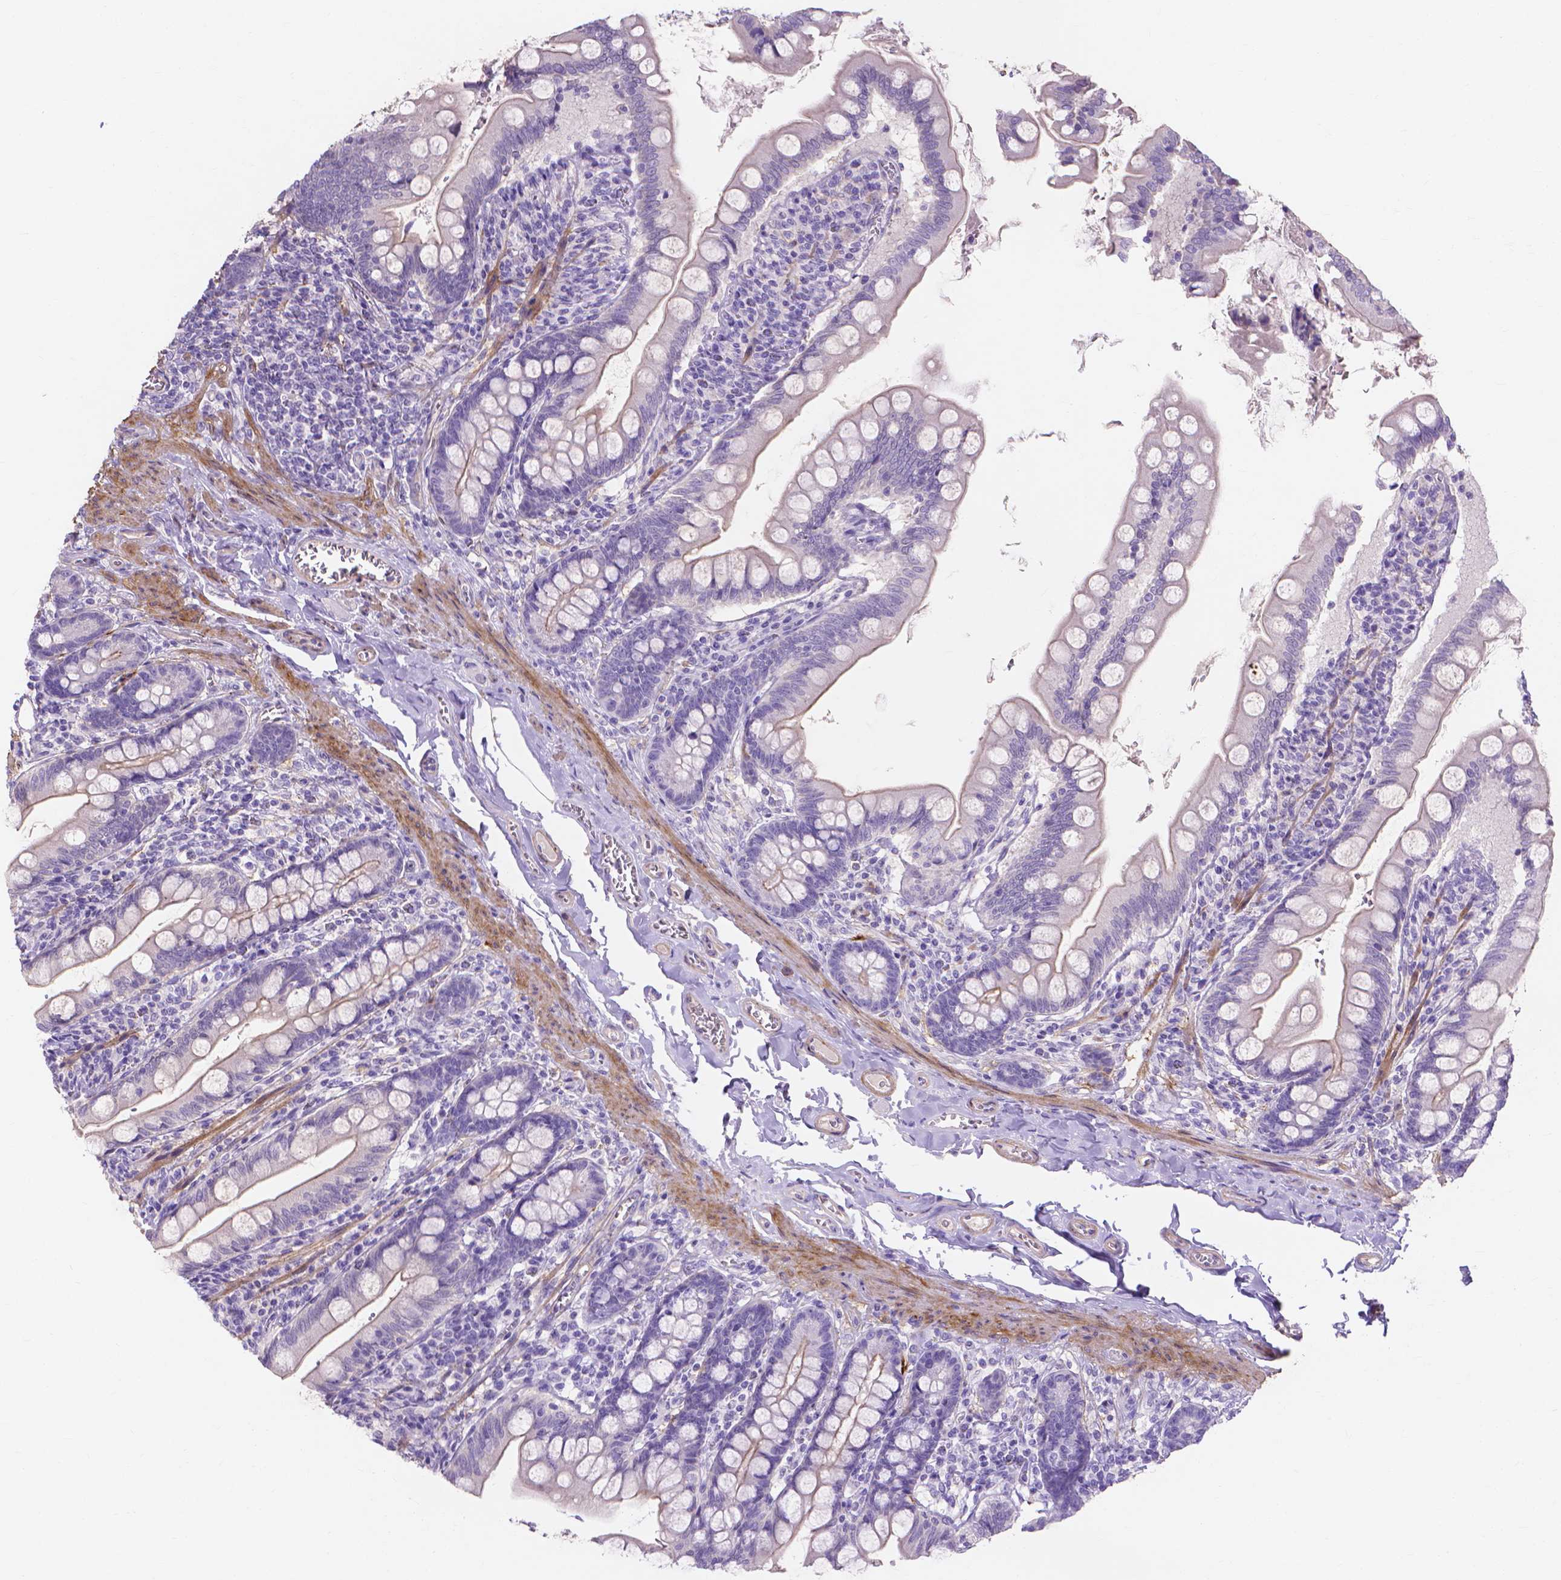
{"staining": {"intensity": "weak", "quantity": "25%-75%", "location": "cytoplasmic/membranous"}, "tissue": "small intestine", "cell_type": "Glandular cells", "image_type": "normal", "snomed": [{"axis": "morphology", "description": "Normal tissue, NOS"}, {"axis": "topography", "description": "Small intestine"}], "caption": "DAB (3,3'-diaminobenzidine) immunohistochemical staining of normal small intestine displays weak cytoplasmic/membranous protein positivity in about 25%-75% of glandular cells.", "gene": "MBLAC1", "patient": {"sex": "female", "age": 56}}